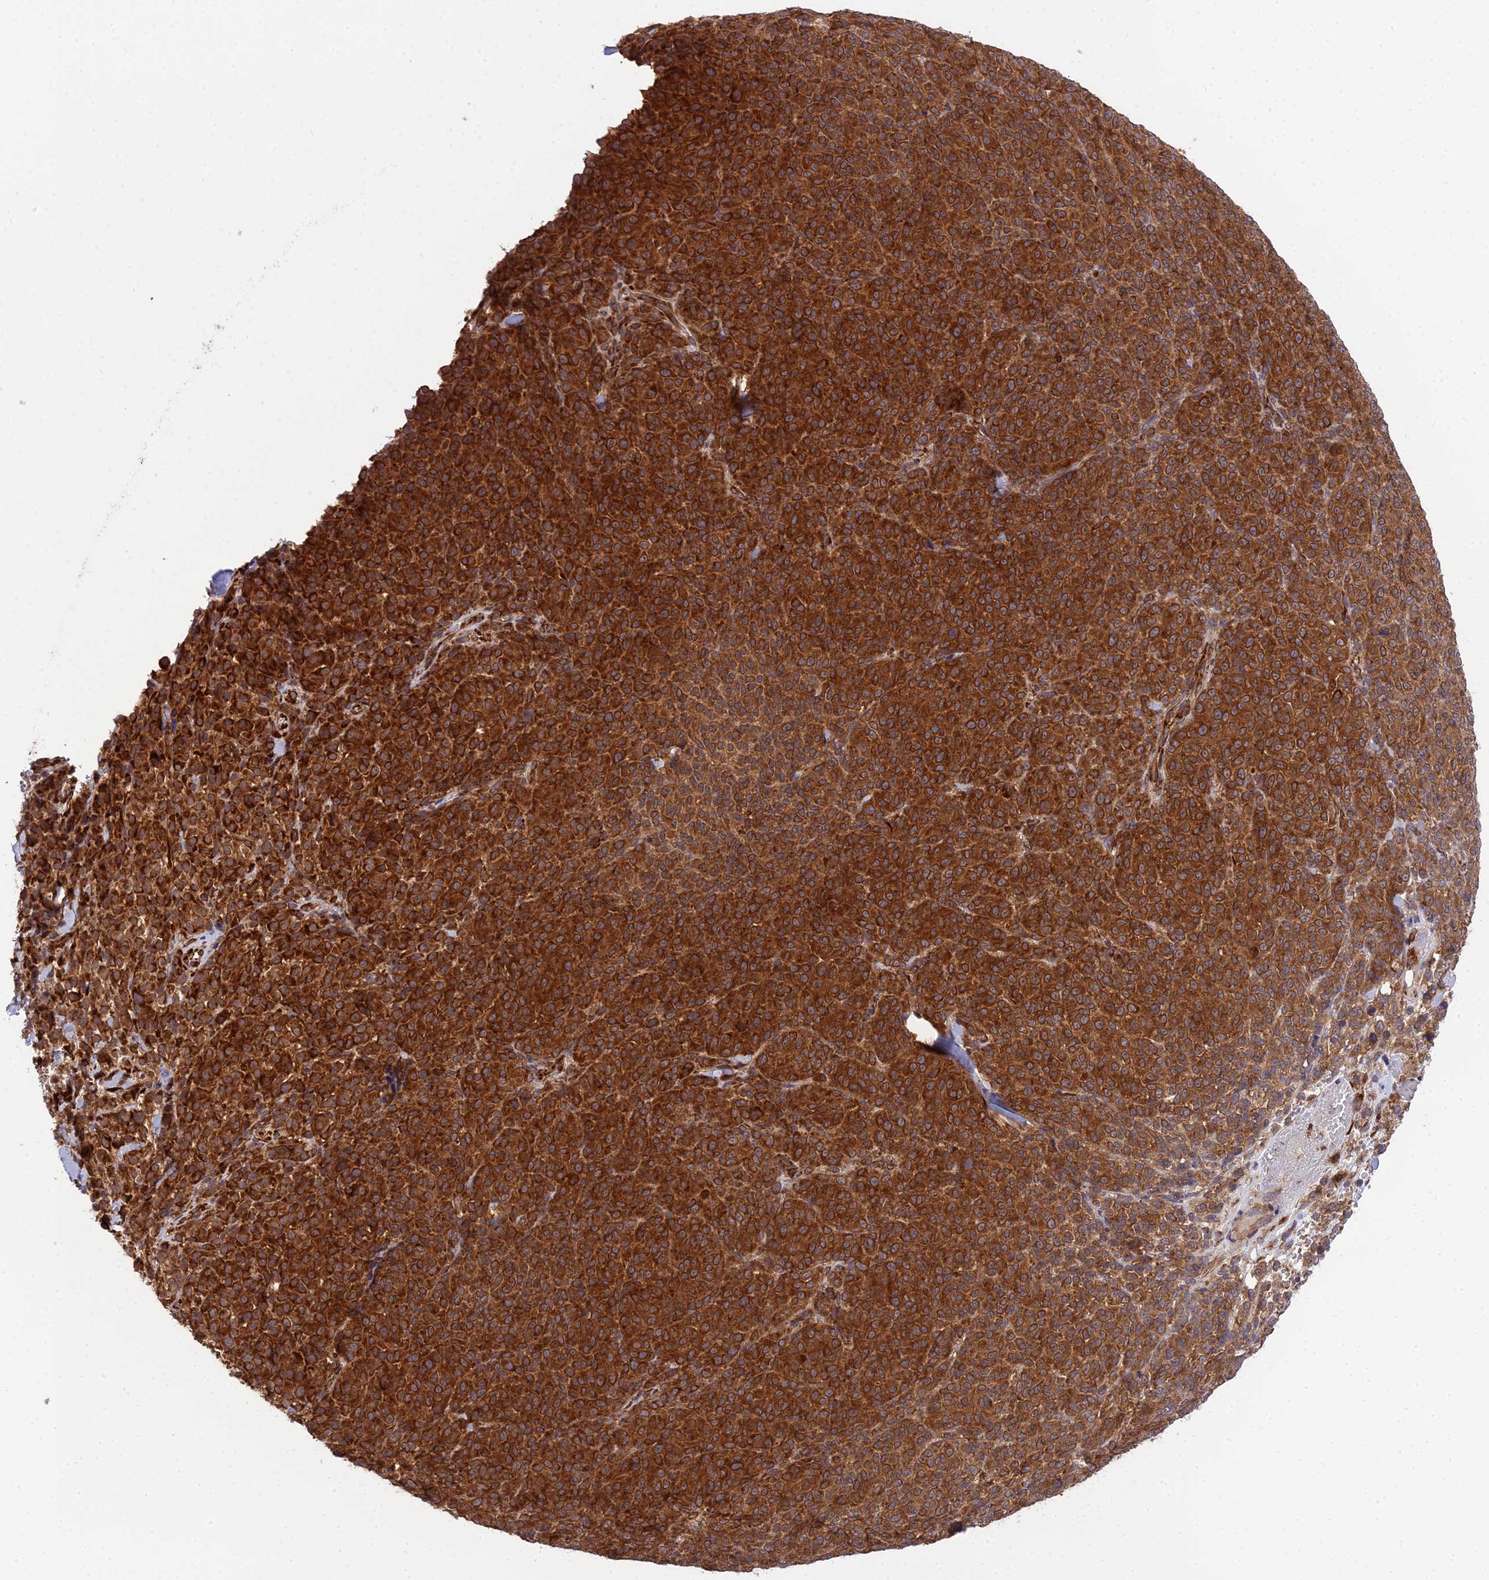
{"staining": {"intensity": "strong", "quantity": ">75%", "location": "cytoplasmic/membranous"}, "tissue": "melanoma", "cell_type": "Tumor cells", "image_type": "cancer", "snomed": [{"axis": "morphology", "description": "Normal tissue, NOS"}, {"axis": "morphology", "description": "Malignant melanoma, NOS"}, {"axis": "topography", "description": "Skin"}], "caption": "Malignant melanoma stained for a protein (brown) demonstrates strong cytoplasmic/membranous positive expression in approximately >75% of tumor cells.", "gene": "DHCR7", "patient": {"sex": "female", "age": 34}}